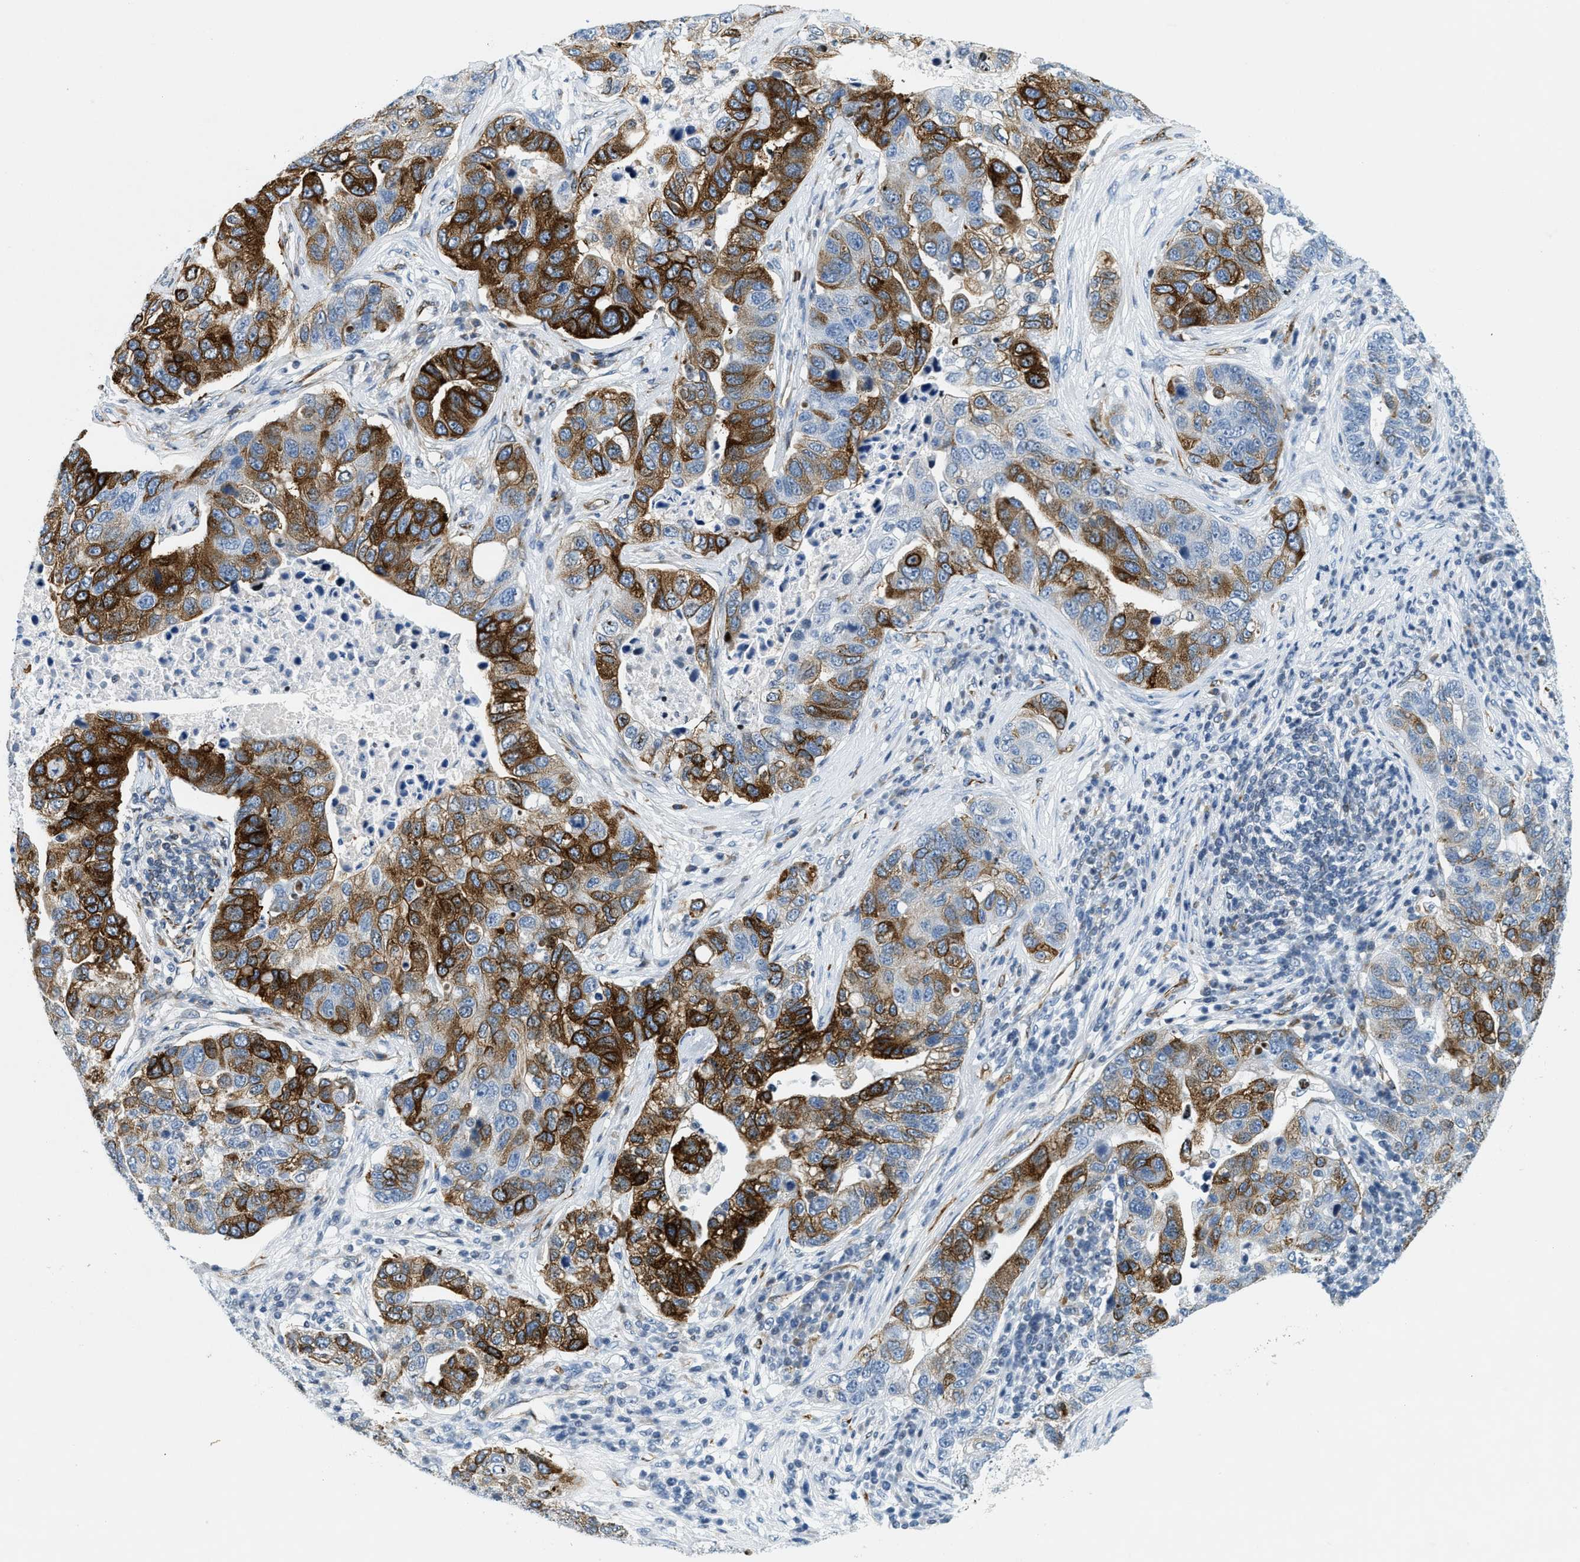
{"staining": {"intensity": "strong", "quantity": "25%-75%", "location": "cytoplasmic/membranous"}, "tissue": "pancreatic cancer", "cell_type": "Tumor cells", "image_type": "cancer", "snomed": [{"axis": "morphology", "description": "Adenocarcinoma, NOS"}, {"axis": "topography", "description": "Pancreas"}], "caption": "Strong cytoplasmic/membranous staining is appreciated in about 25%-75% of tumor cells in pancreatic cancer.", "gene": "UVRAG", "patient": {"sex": "female", "age": 61}}